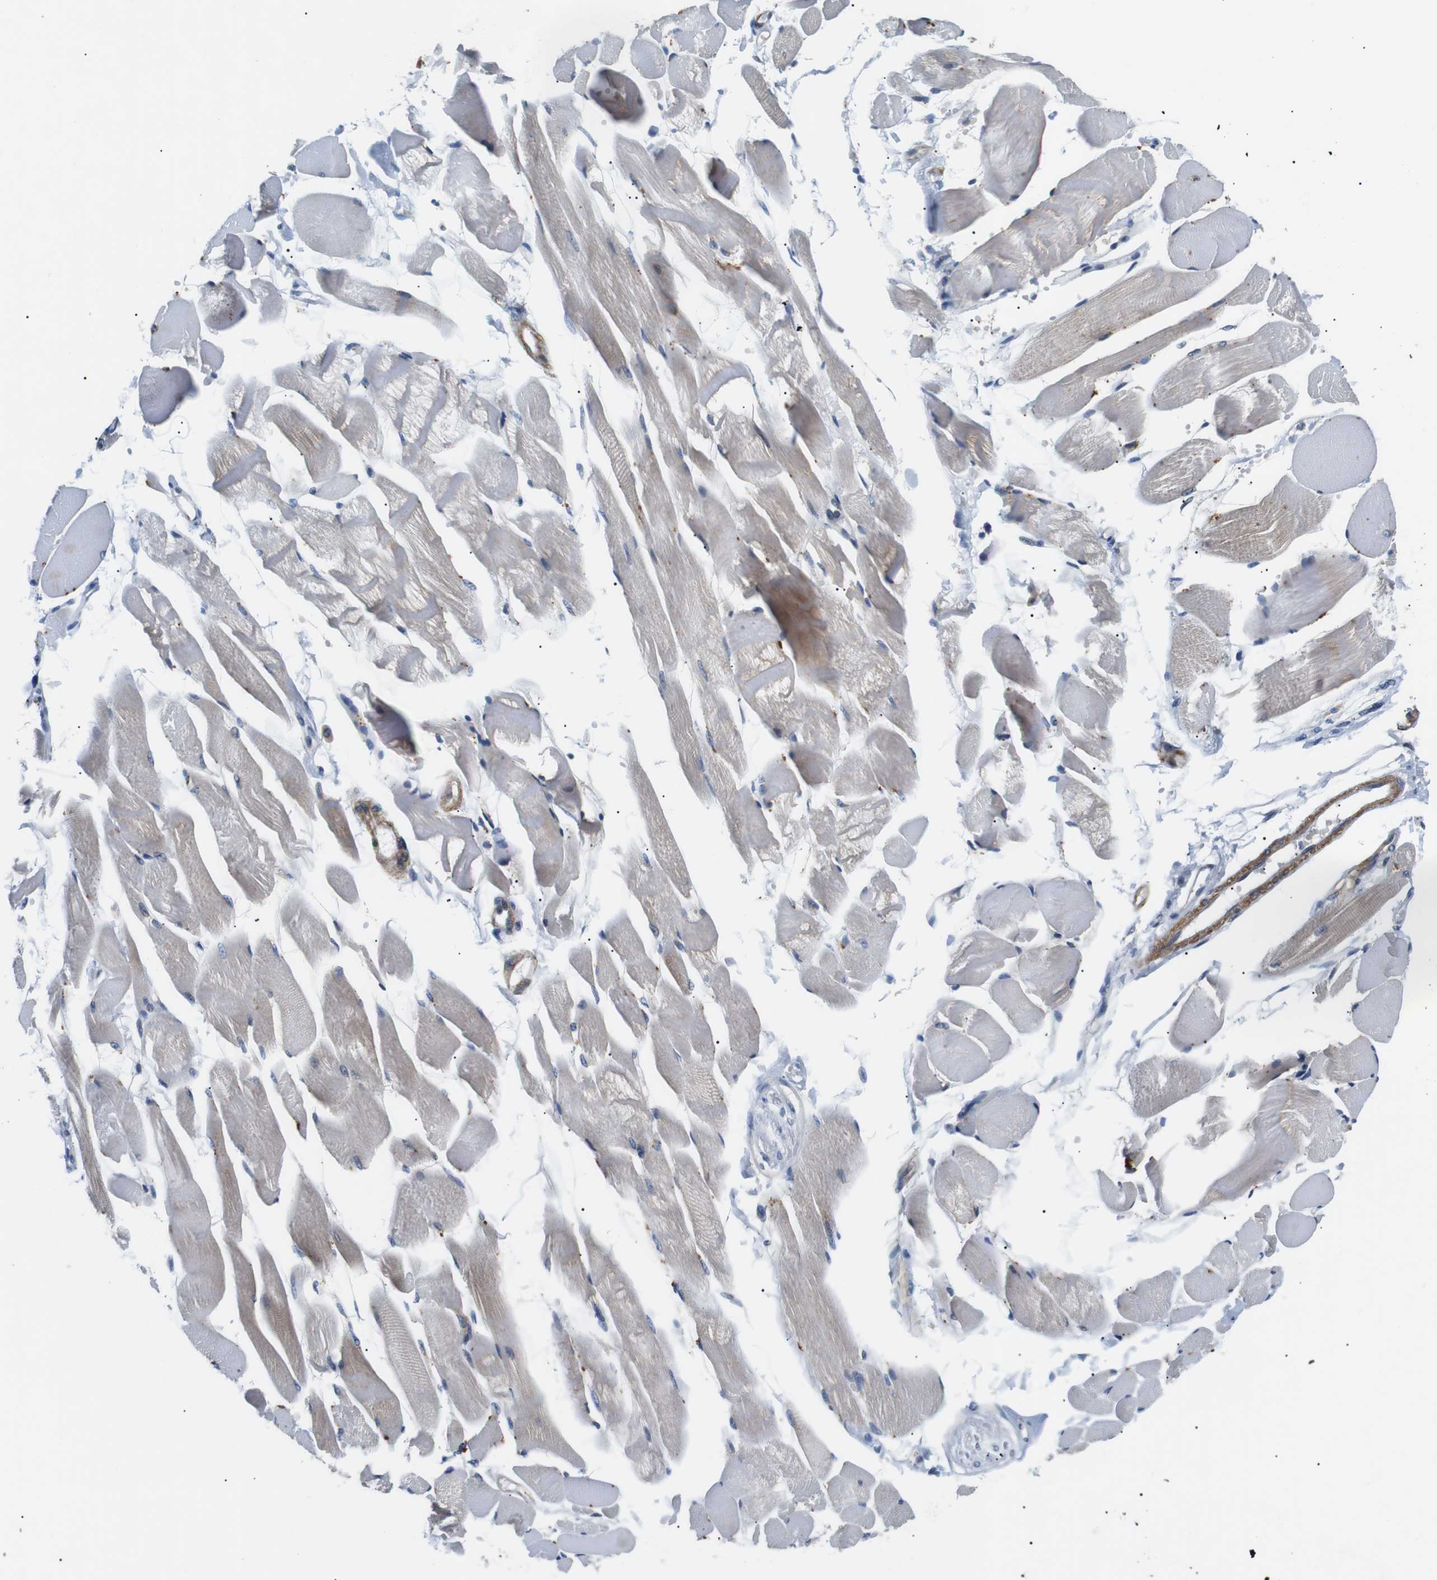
{"staining": {"intensity": "weak", "quantity": "25%-75%", "location": "cytoplasmic/membranous"}, "tissue": "skeletal muscle", "cell_type": "Myocytes", "image_type": "normal", "snomed": [{"axis": "morphology", "description": "Normal tissue, NOS"}, {"axis": "topography", "description": "Skeletal muscle"}, {"axis": "topography", "description": "Peripheral nerve tissue"}], "caption": "Weak cytoplasmic/membranous expression is present in approximately 25%-75% of myocytes in unremarkable skeletal muscle. (brown staining indicates protein expression, while blue staining denotes nuclei).", "gene": "DIPK1A", "patient": {"sex": "female", "age": 84}}